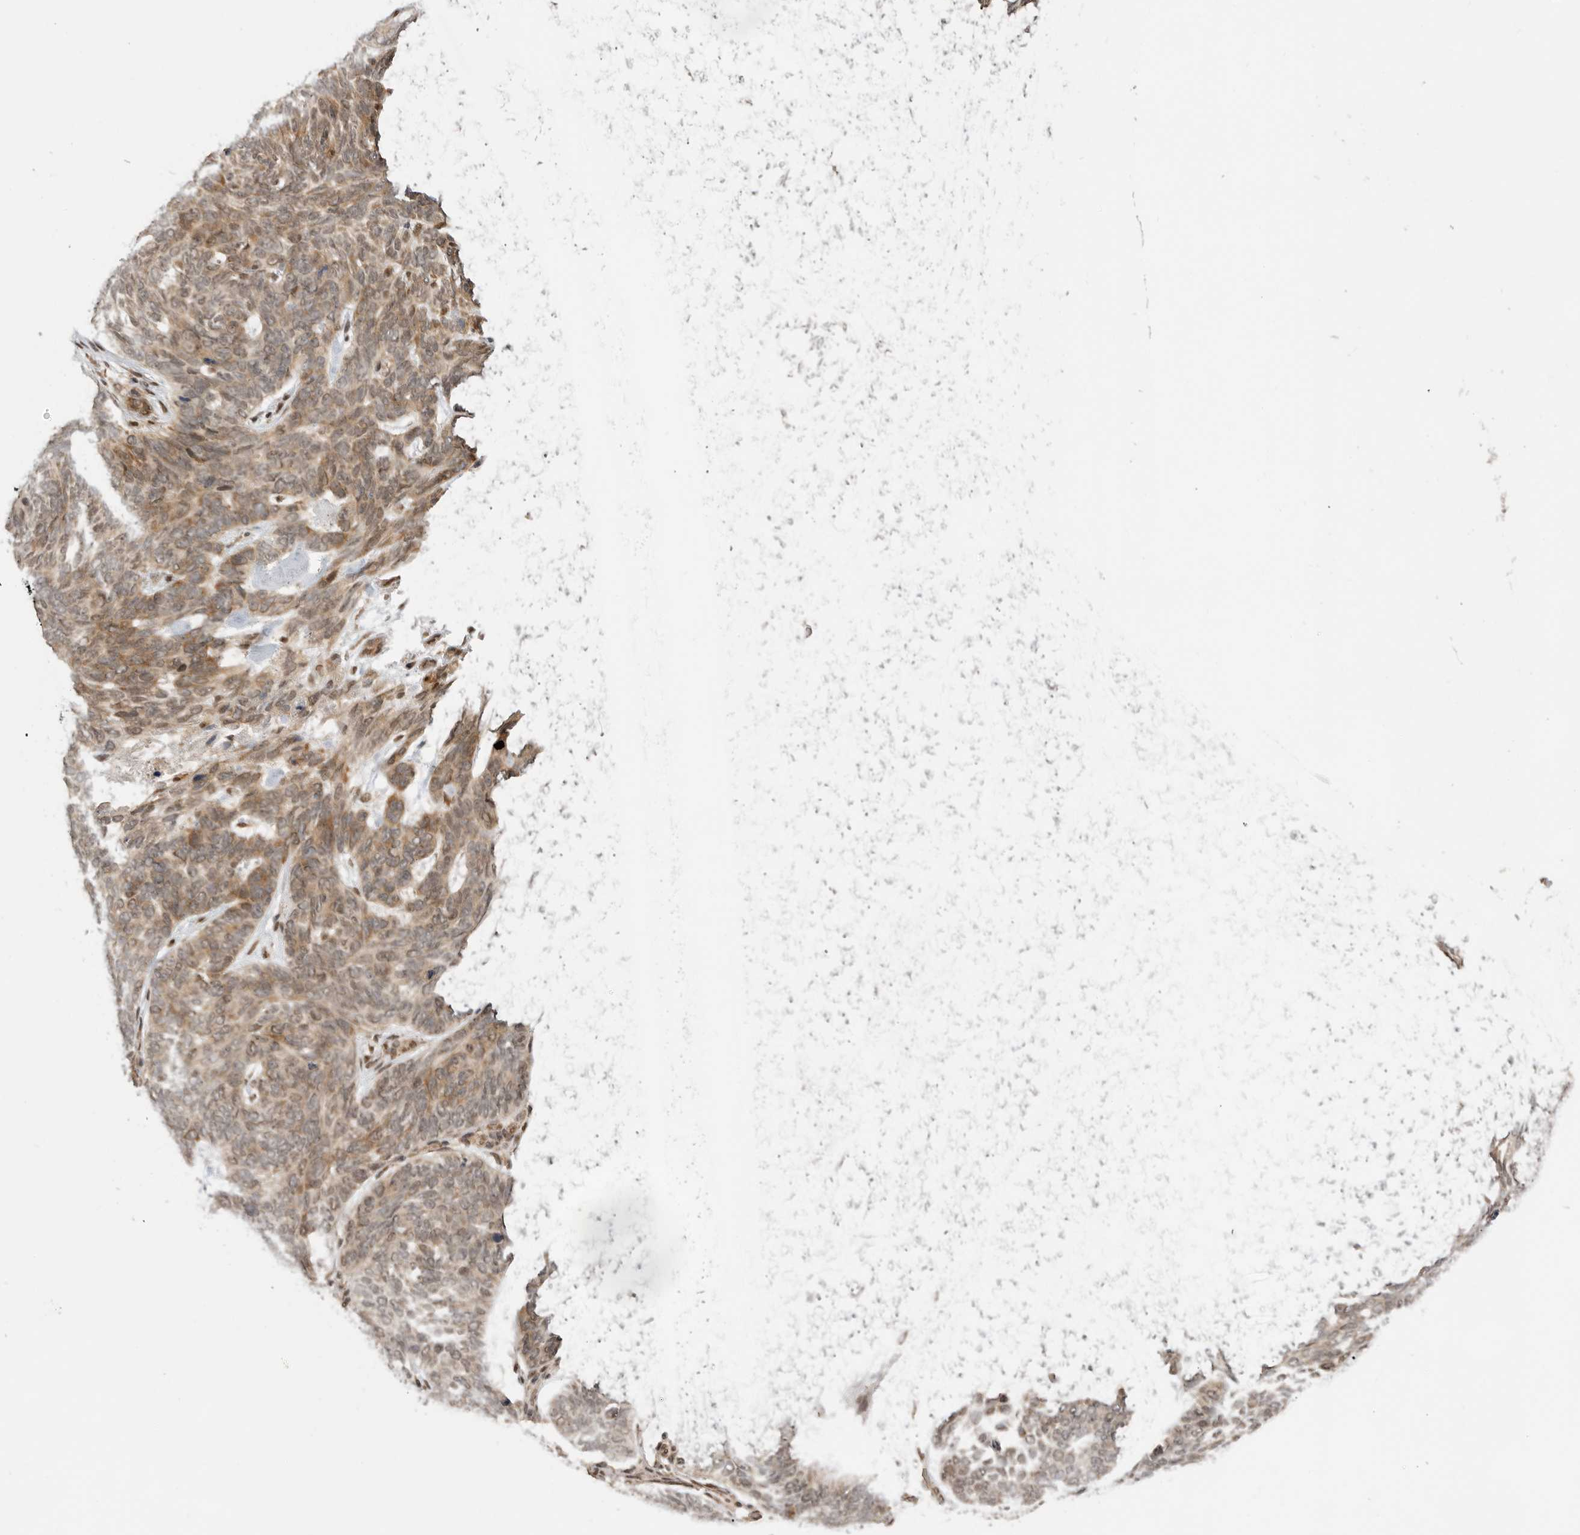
{"staining": {"intensity": "weak", "quantity": ">75%", "location": "cytoplasmic/membranous,nuclear"}, "tissue": "skin cancer", "cell_type": "Tumor cells", "image_type": "cancer", "snomed": [{"axis": "morphology", "description": "Basal cell carcinoma"}, {"axis": "topography", "description": "Skin"}], "caption": "Brown immunohistochemical staining in basal cell carcinoma (skin) displays weak cytoplasmic/membranous and nuclear expression in approximately >75% of tumor cells. (DAB IHC, brown staining for protein, blue staining for nuclei).", "gene": "ALKAL1", "patient": {"sex": "female", "age": 85}}